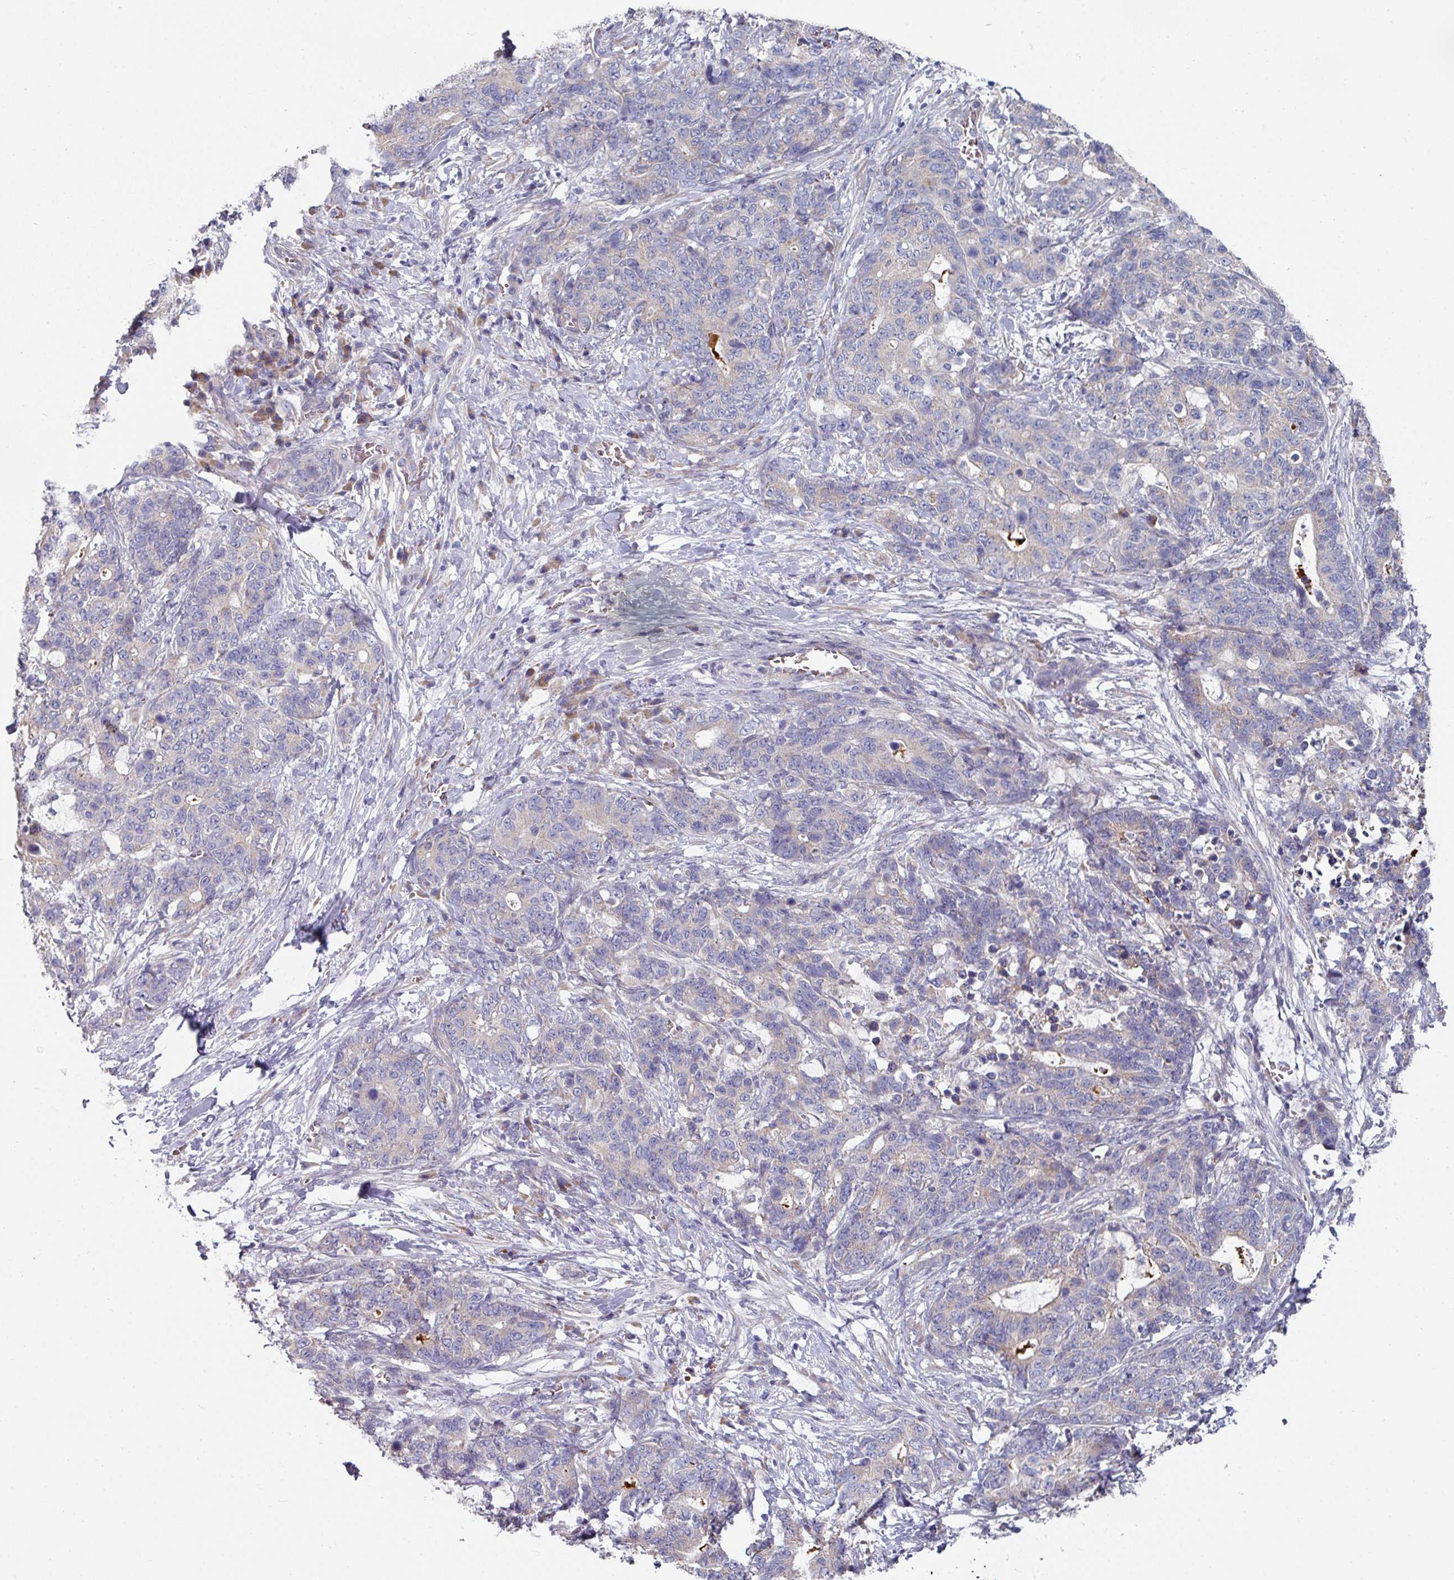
{"staining": {"intensity": "negative", "quantity": "none", "location": "none"}, "tissue": "stomach cancer", "cell_type": "Tumor cells", "image_type": "cancer", "snomed": [{"axis": "morphology", "description": "Normal tissue, NOS"}, {"axis": "morphology", "description": "Adenocarcinoma, NOS"}, {"axis": "topography", "description": "Stomach"}], "caption": "A micrograph of human stomach adenocarcinoma is negative for staining in tumor cells.", "gene": "PYROXD2", "patient": {"sex": "female", "age": 64}}